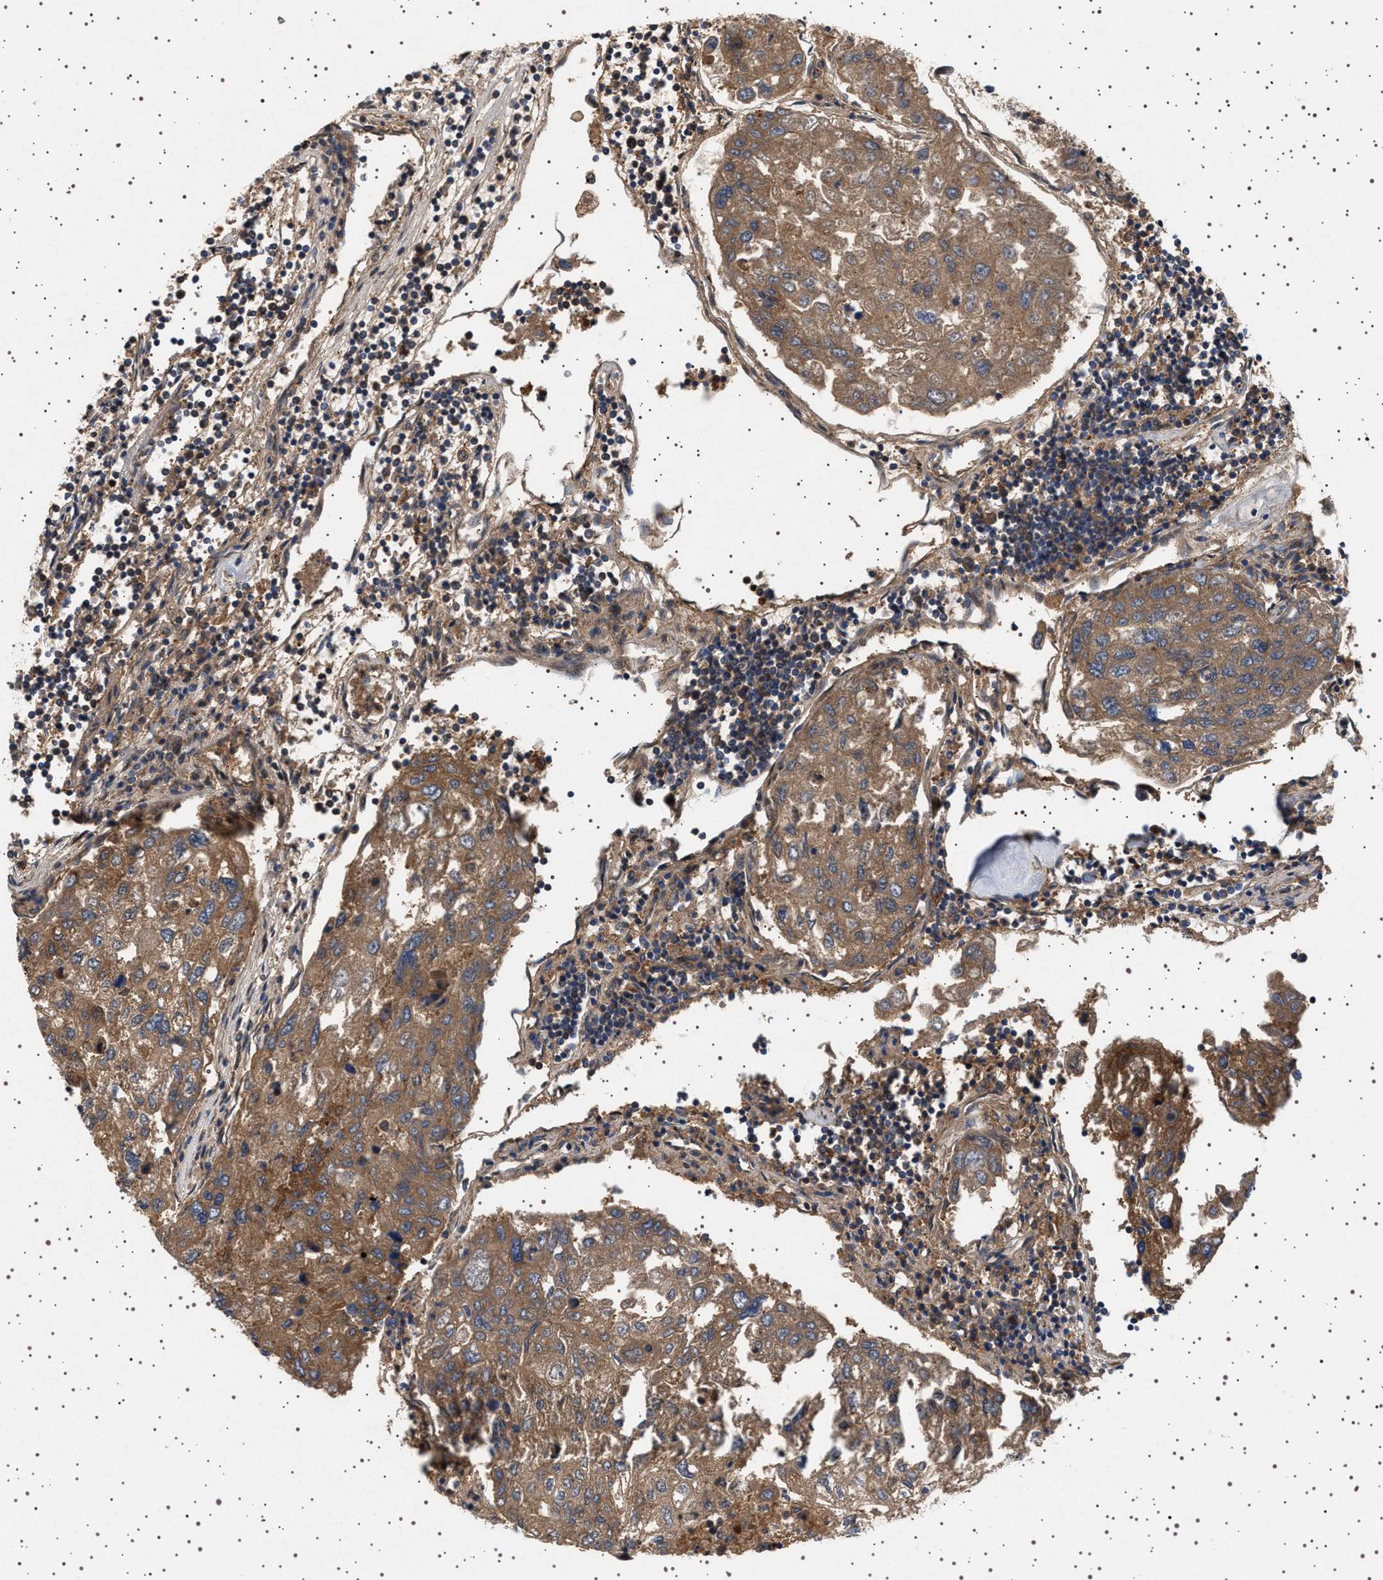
{"staining": {"intensity": "moderate", "quantity": ">75%", "location": "cytoplasmic/membranous"}, "tissue": "urothelial cancer", "cell_type": "Tumor cells", "image_type": "cancer", "snomed": [{"axis": "morphology", "description": "Urothelial carcinoma, High grade"}, {"axis": "topography", "description": "Lymph node"}, {"axis": "topography", "description": "Urinary bladder"}], "caption": "High-grade urothelial carcinoma stained with a brown dye shows moderate cytoplasmic/membranous positive staining in approximately >75% of tumor cells.", "gene": "FICD", "patient": {"sex": "male", "age": 51}}